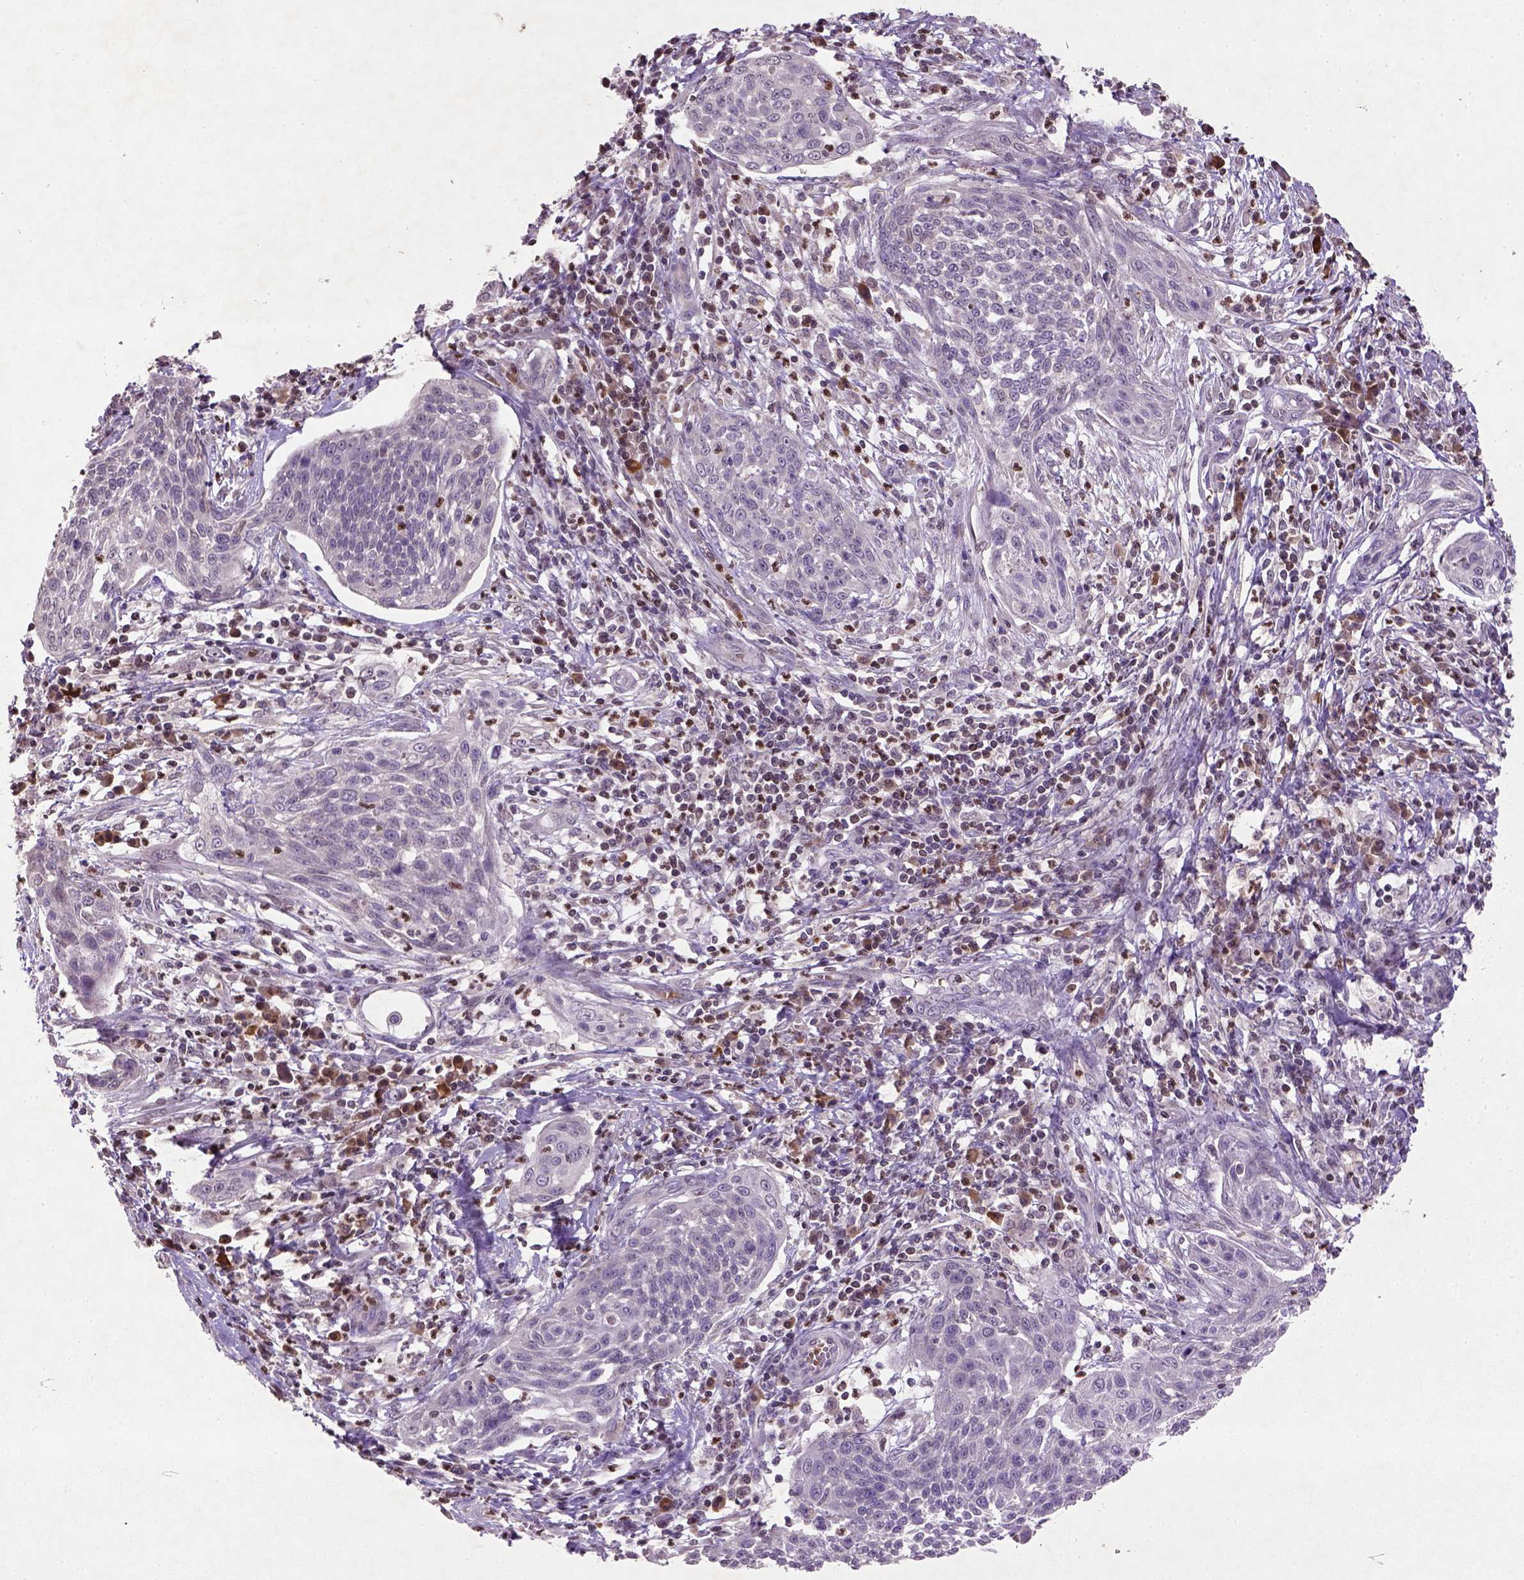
{"staining": {"intensity": "negative", "quantity": "none", "location": "none"}, "tissue": "cervical cancer", "cell_type": "Tumor cells", "image_type": "cancer", "snomed": [{"axis": "morphology", "description": "Squamous cell carcinoma, NOS"}, {"axis": "topography", "description": "Cervix"}], "caption": "This is an immunohistochemistry image of human cervical cancer (squamous cell carcinoma). There is no positivity in tumor cells.", "gene": "NUDT3", "patient": {"sex": "female", "age": 34}}